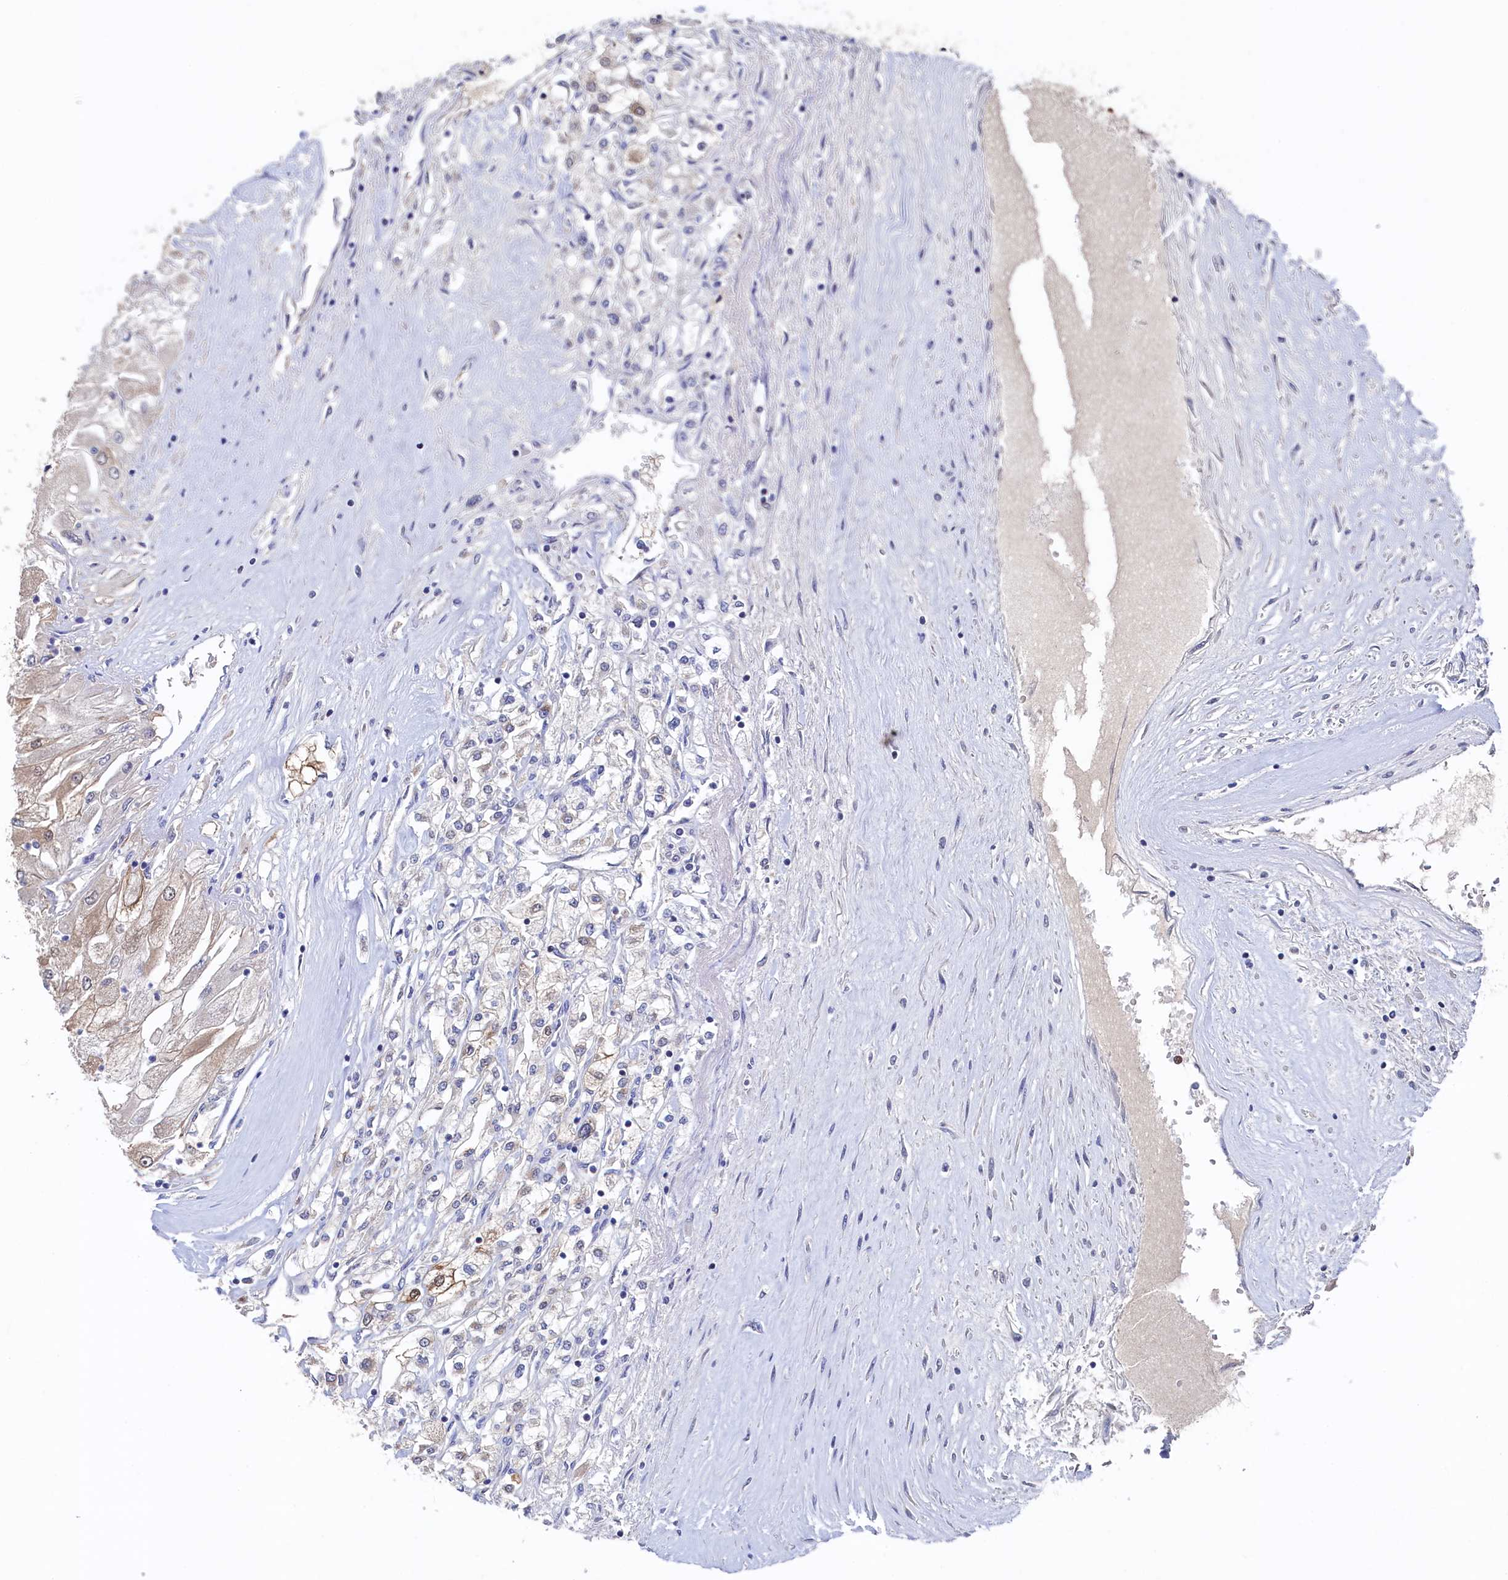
{"staining": {"intensity": "weak", "quantity": "<25%", "location": "cytoplasmic/membranous"}, "tissue": "renal cancer", "cell_type": "Tumor cells", "image_type": "cancer", "snomed": [{"axis": "morphology", "description": "Adenocarcinoma, NOS"}, {"axis": "topography", "description": "Kidney"}], "caption": "Immunohistochemical staining of renal cancer demonstrates no significant expression in tumor cells. (DAB (3,3'-diaminobenzidine) immunohistochemistry visualized using brightfield microscopy, high magnification).", "gene": "C11orf54", "patient": {"sex": "male", "age": 80}}